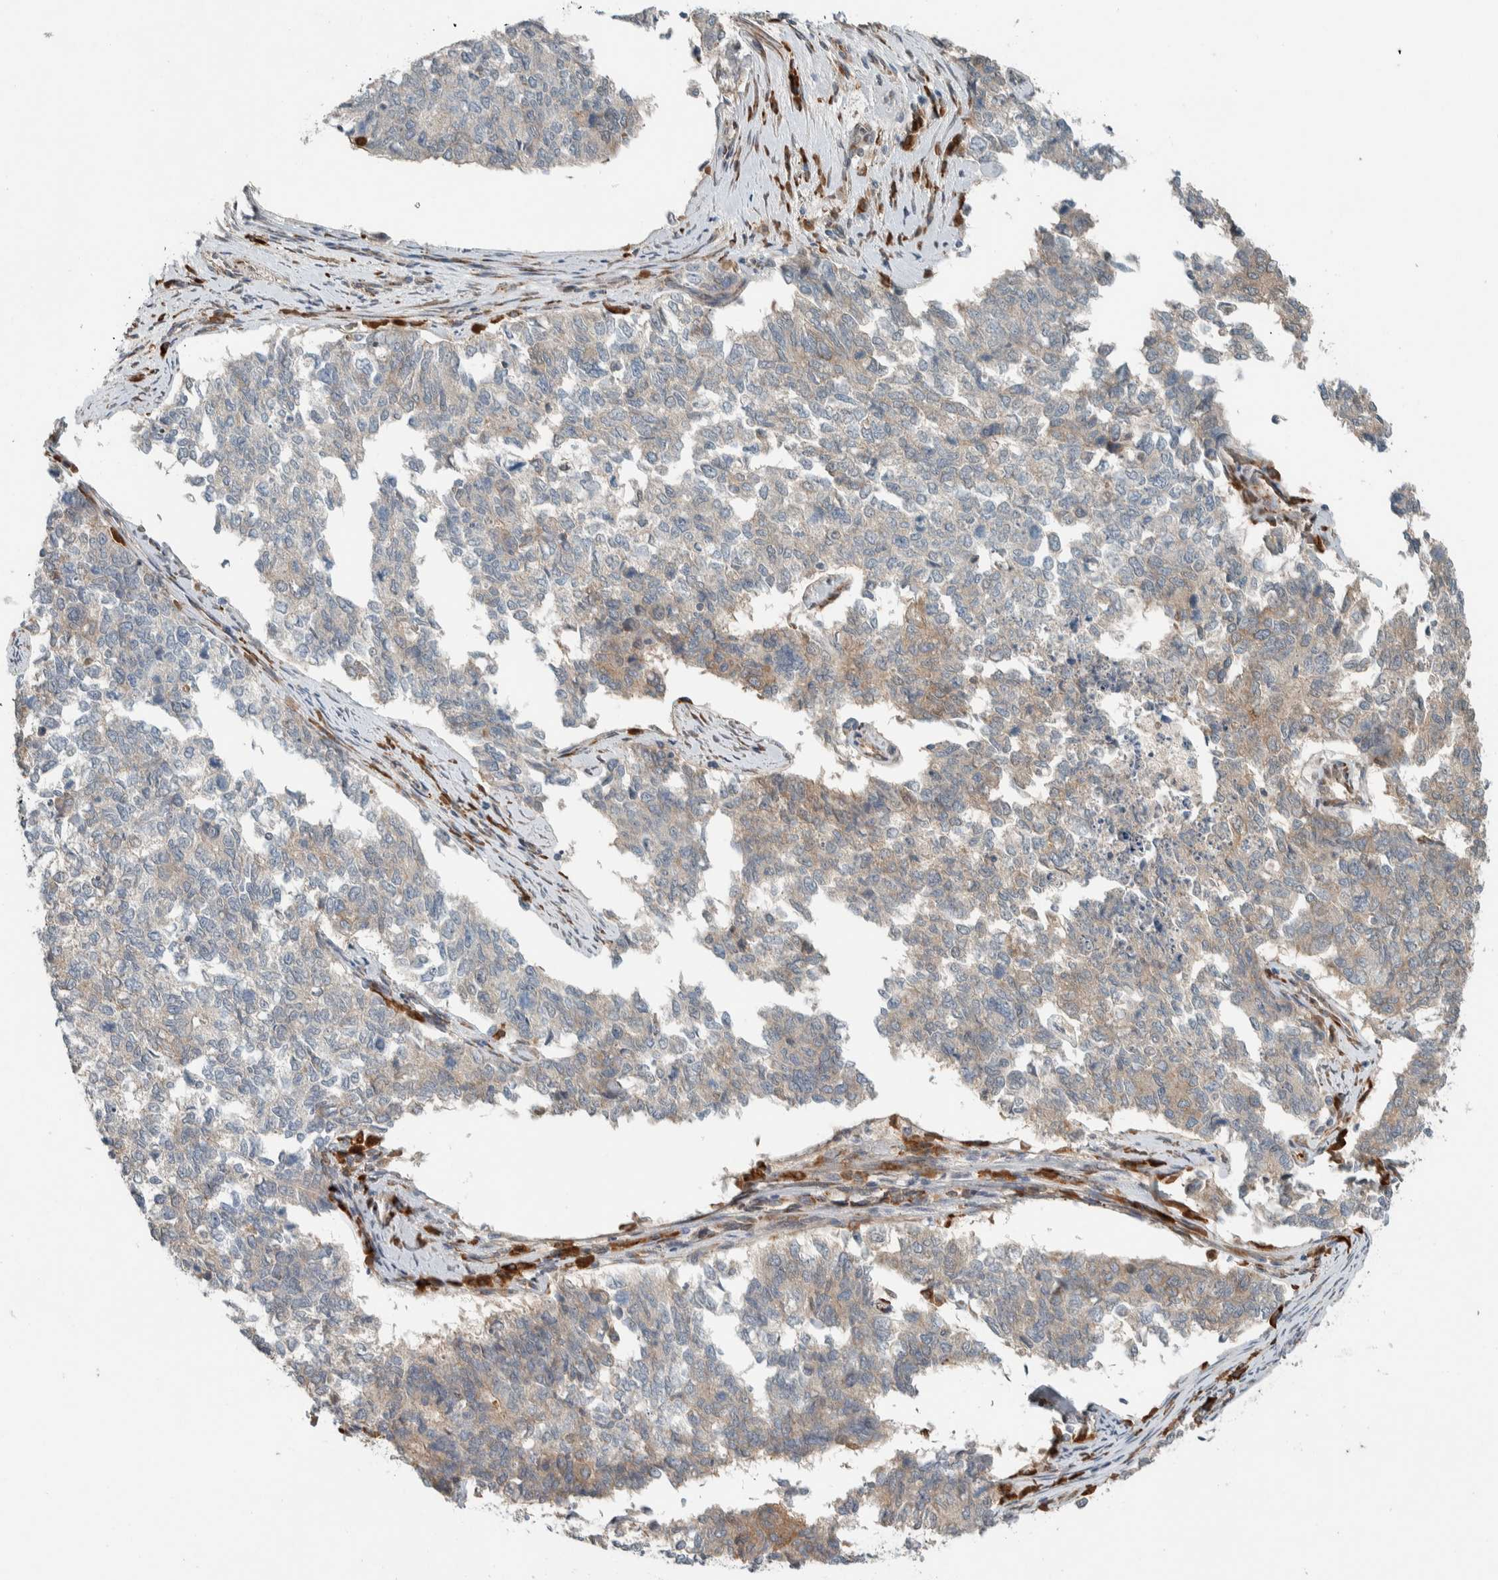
{"staining": {"intensity": "weak", "quantity": "25%-75%", "location": "cytoplasmic/membranous"}, "tissue": "cervical cancer", "cell_type": "Tumor cells", "image_type": "cancer", "snomed": [{"axis": "morphology", "description": "Squamous cell carcinoma, NOS"}, {"axis": "topography", "description": "Cervix"}], "caption": "A low amount of weak cytoplasmic/membranous positivity is identified in about 25%-75% of tumor cells in cervical squamous cell carcinoma tissue.", "gene": "CTBP2", "patient": {"sex": "female", "age": 63}}